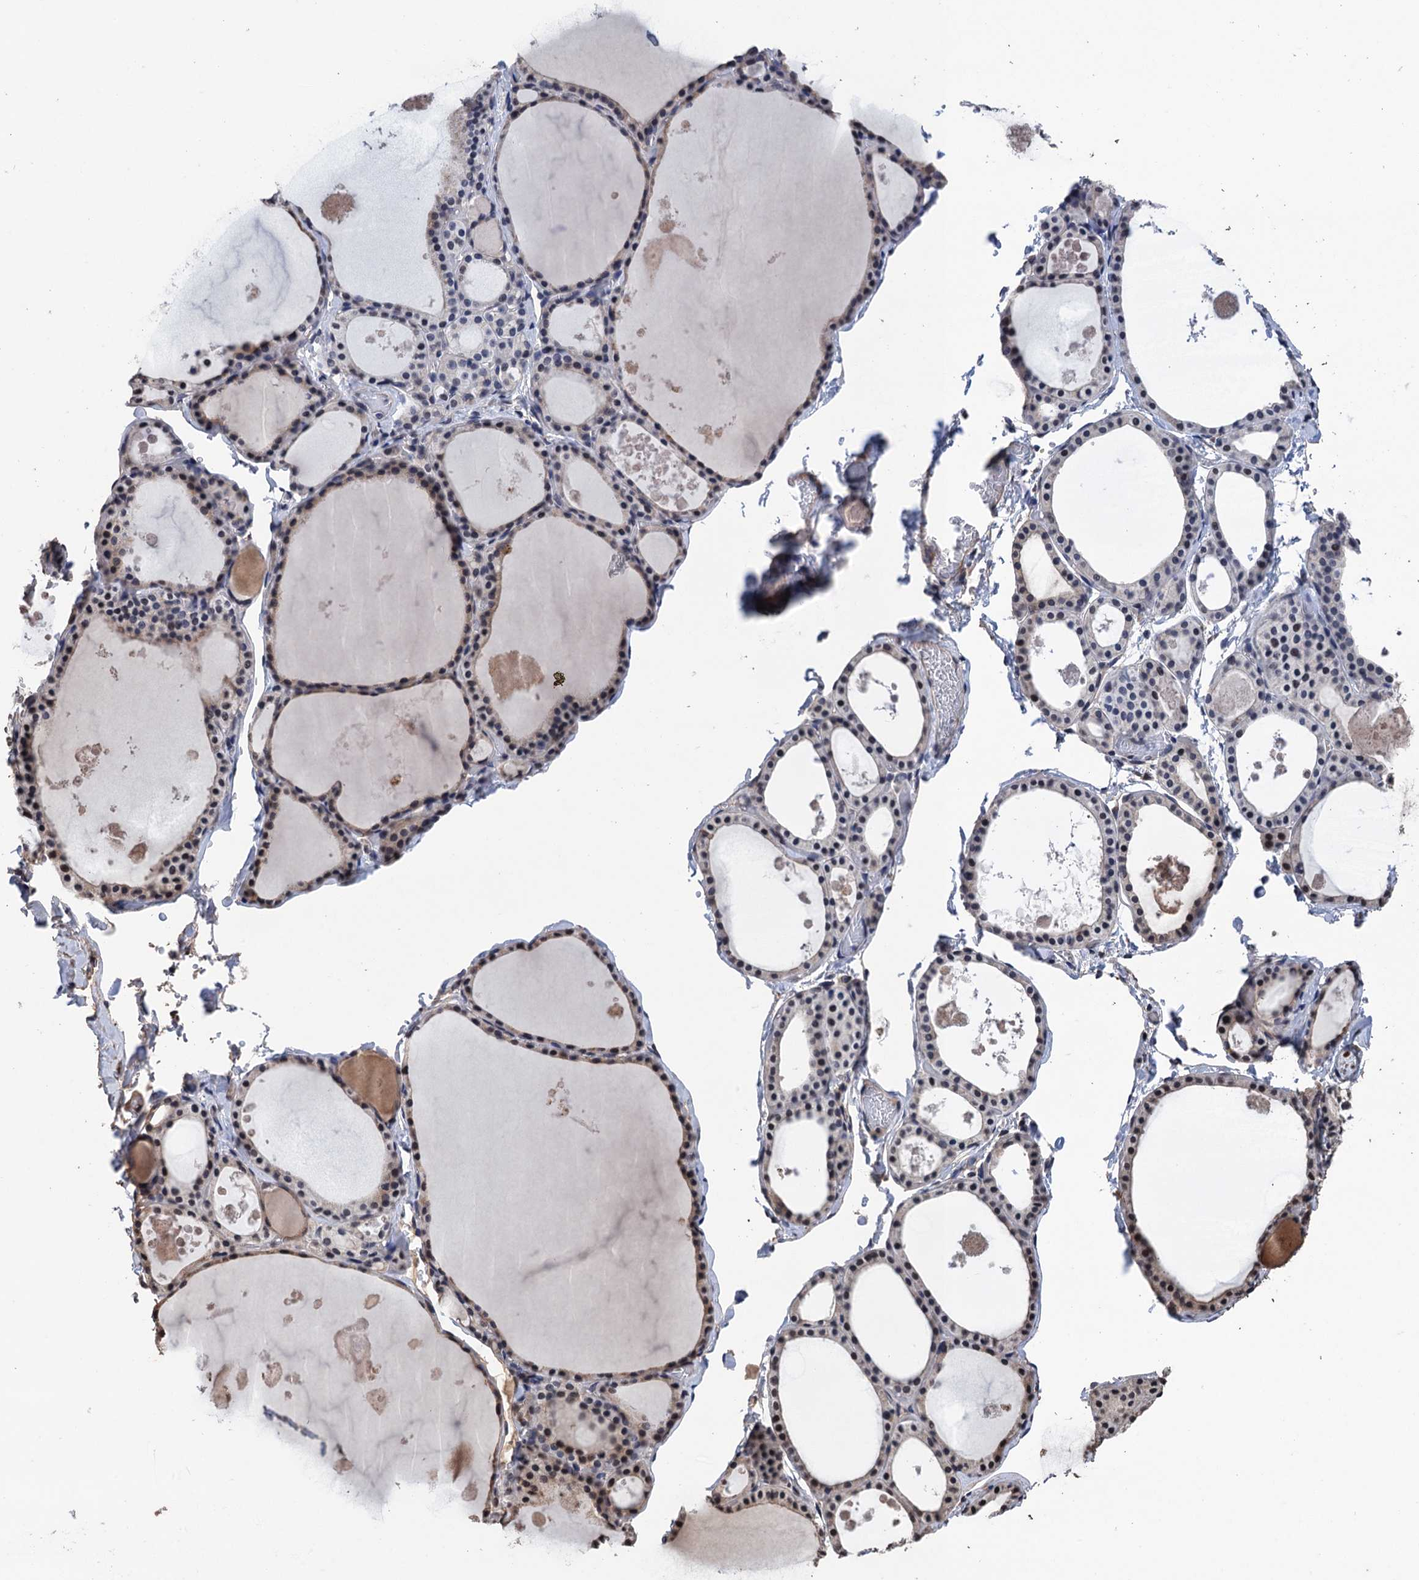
{"staining": {"intensity": "moderate", "quantity": "25%-75%", "location": "cytoplasmic/membranous,nuclear"}, "tissue": "thyroid gland", "cell_type": "Glandular cells", "image_type": "normal", "snomed": [{"axis": "morphology", "description": "Normal tissue, NOS"}, {"axis": "topography", "description": "Thyroid gland"}], "caption": "Protein expression by immunohistochemistry exhibits moderate cytoplasmic/membranous,nuclear expression in about 25%-75% of glandular cells in normal thyroid gland. (Brightfield microscopy of DAB IHC at high magnification).", "gene": "ART5", "patient": {"sex": "male", "age": 56}}